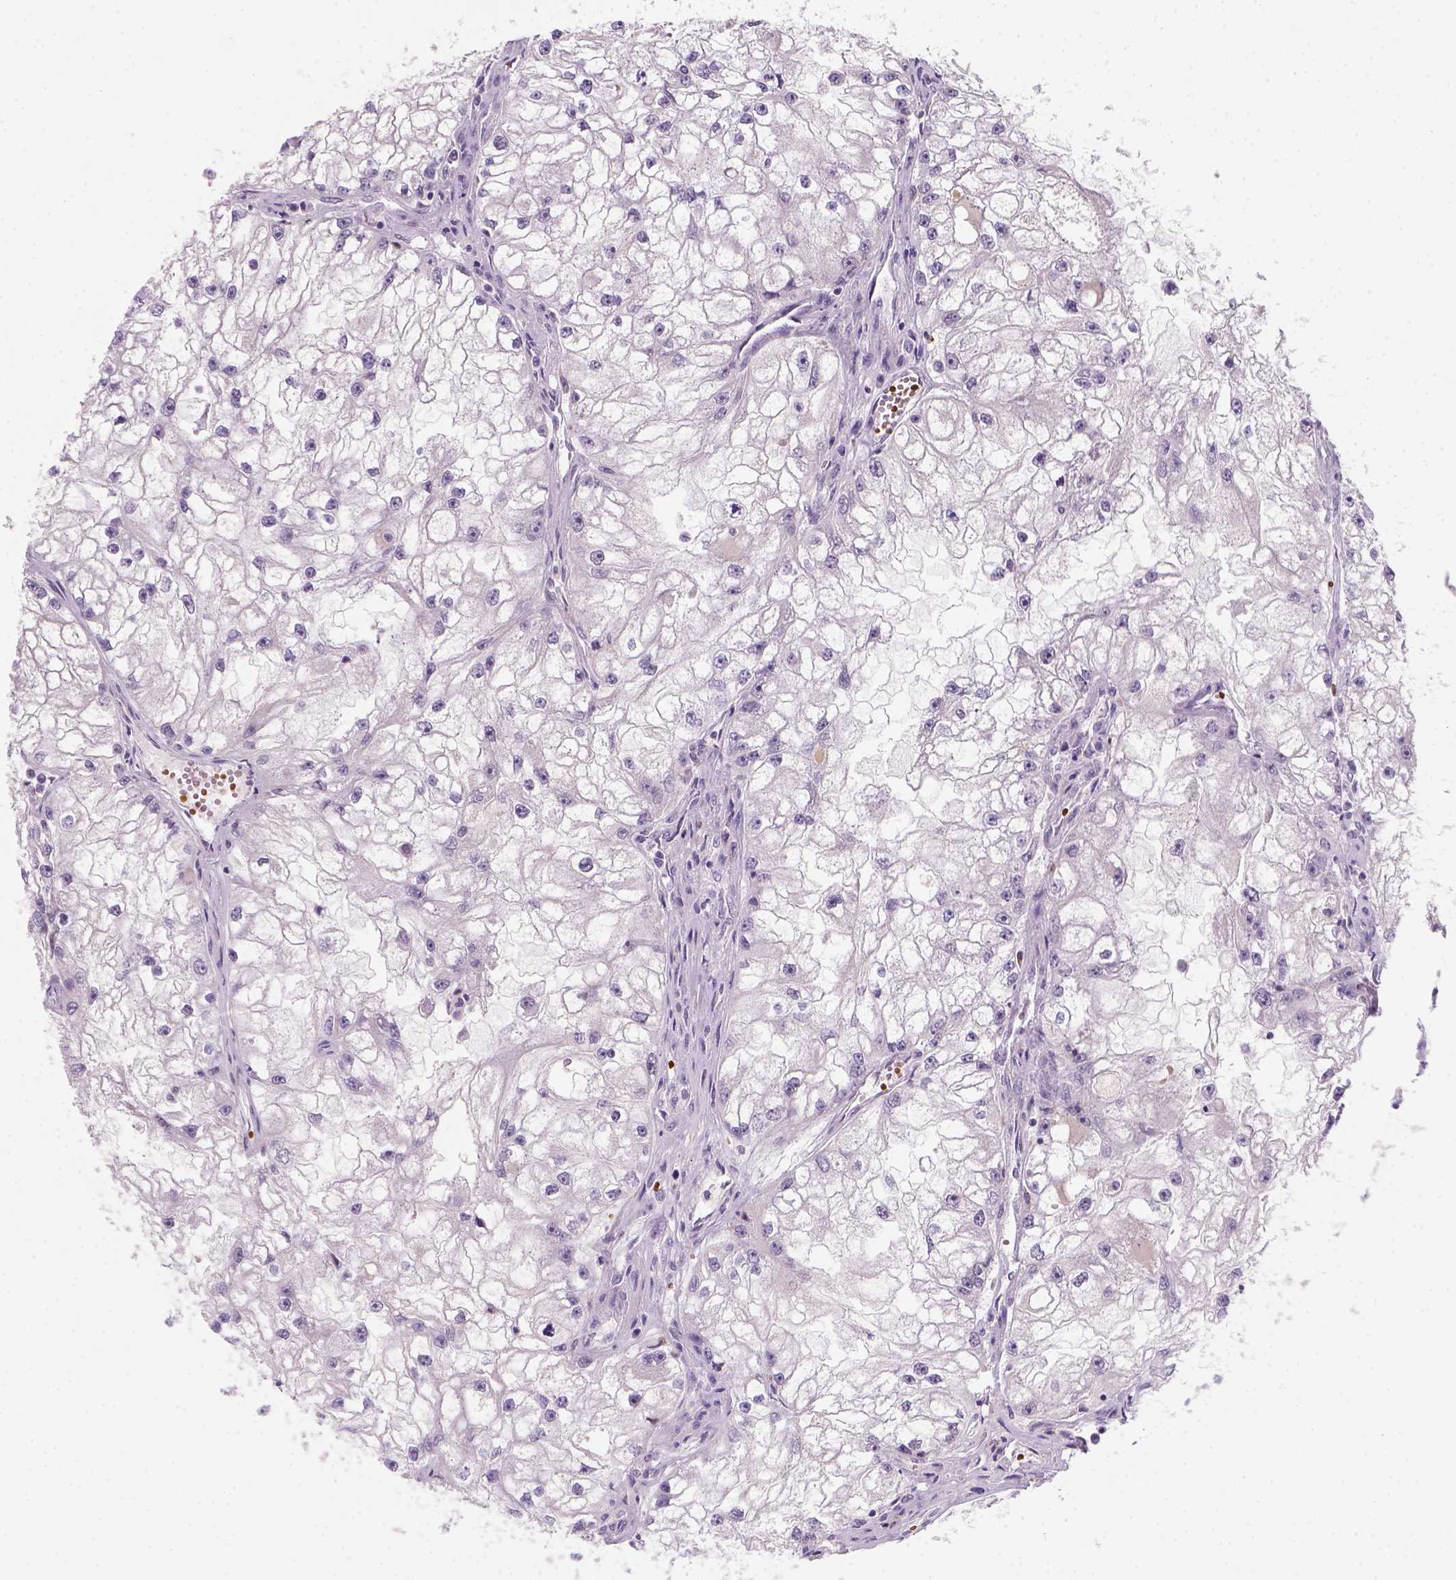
{"staining": {"intensity": "negative", "quantity": "none", "location": "none"}, "tissue": "renal cancer", "cell_type": "Tumor cells", "image_type": "cancer", "snomed": [{"axis": "morphology", "description": "Adenocarcinoma, NOS"}, {"axis": "topography", "description": "Kidney"}], "caption": "This is an immunohistochemistry (IHC) photomicrograph of human renal cancer (adenocarcinoma). There is no positivity in tumor cells.", "gene": "ZMAT4", "patient": {"sex": "male", "age": 59}}